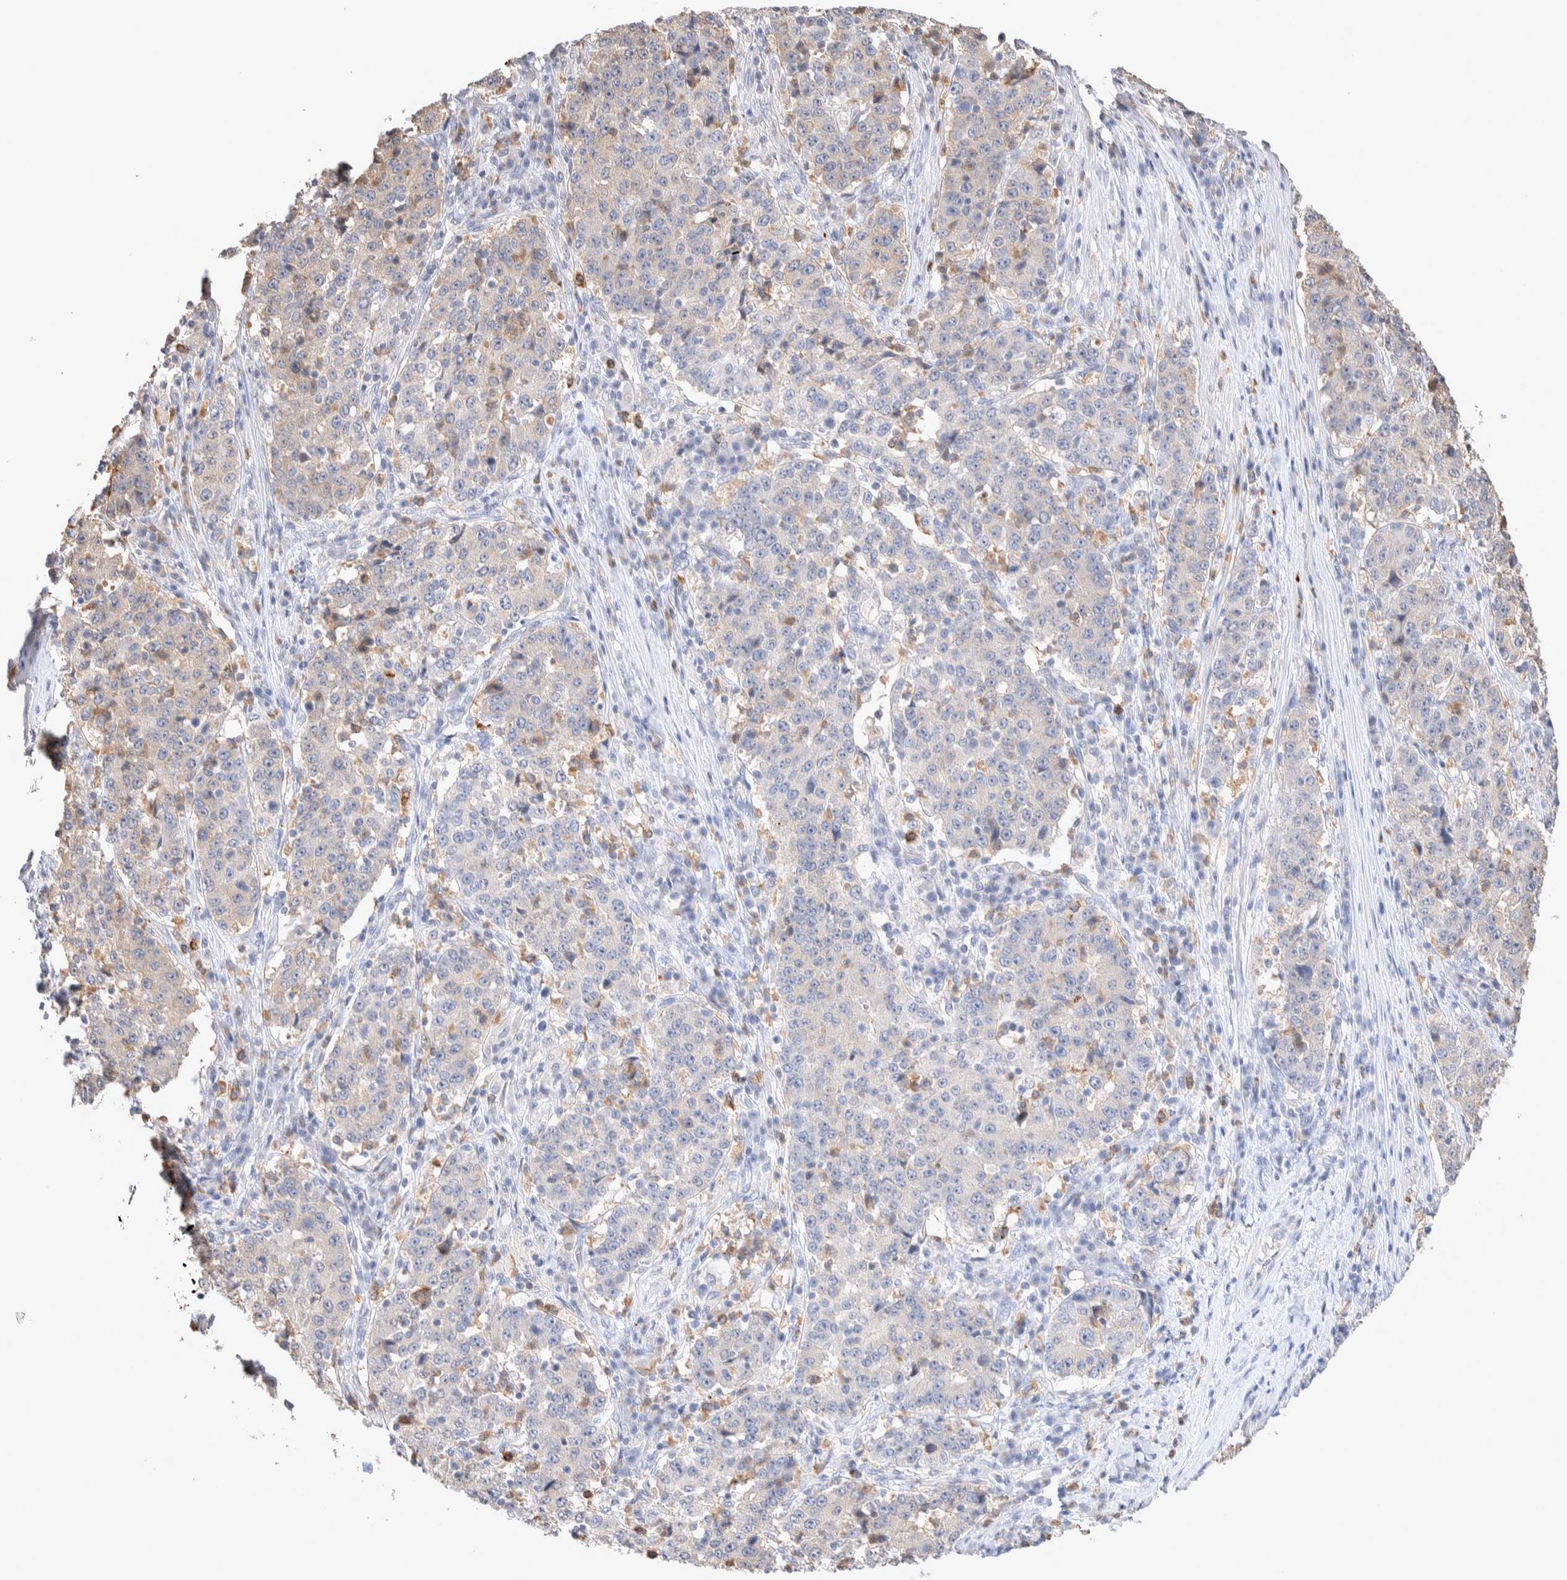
{"staining": {"intensity": "weak", "quantity": "<25%", "location": "cytoplasmic/membranous"}, "tissue": "stomach cancer", "cell_type": "Tumor cells", "image_type": "cancer", "snomed": [{"axis": "morphology", "description": "Adenocarcinoma, NOS"}, {"axis": "topography", "description": "Stomach"}], "caption": "The immunohistochemistry (IHC) histopathology image has no significant positivity in tumor cells of stomach cancer tissue.", "gene": "FFAR2", "patient": {"sex": "male", "age": 59}}